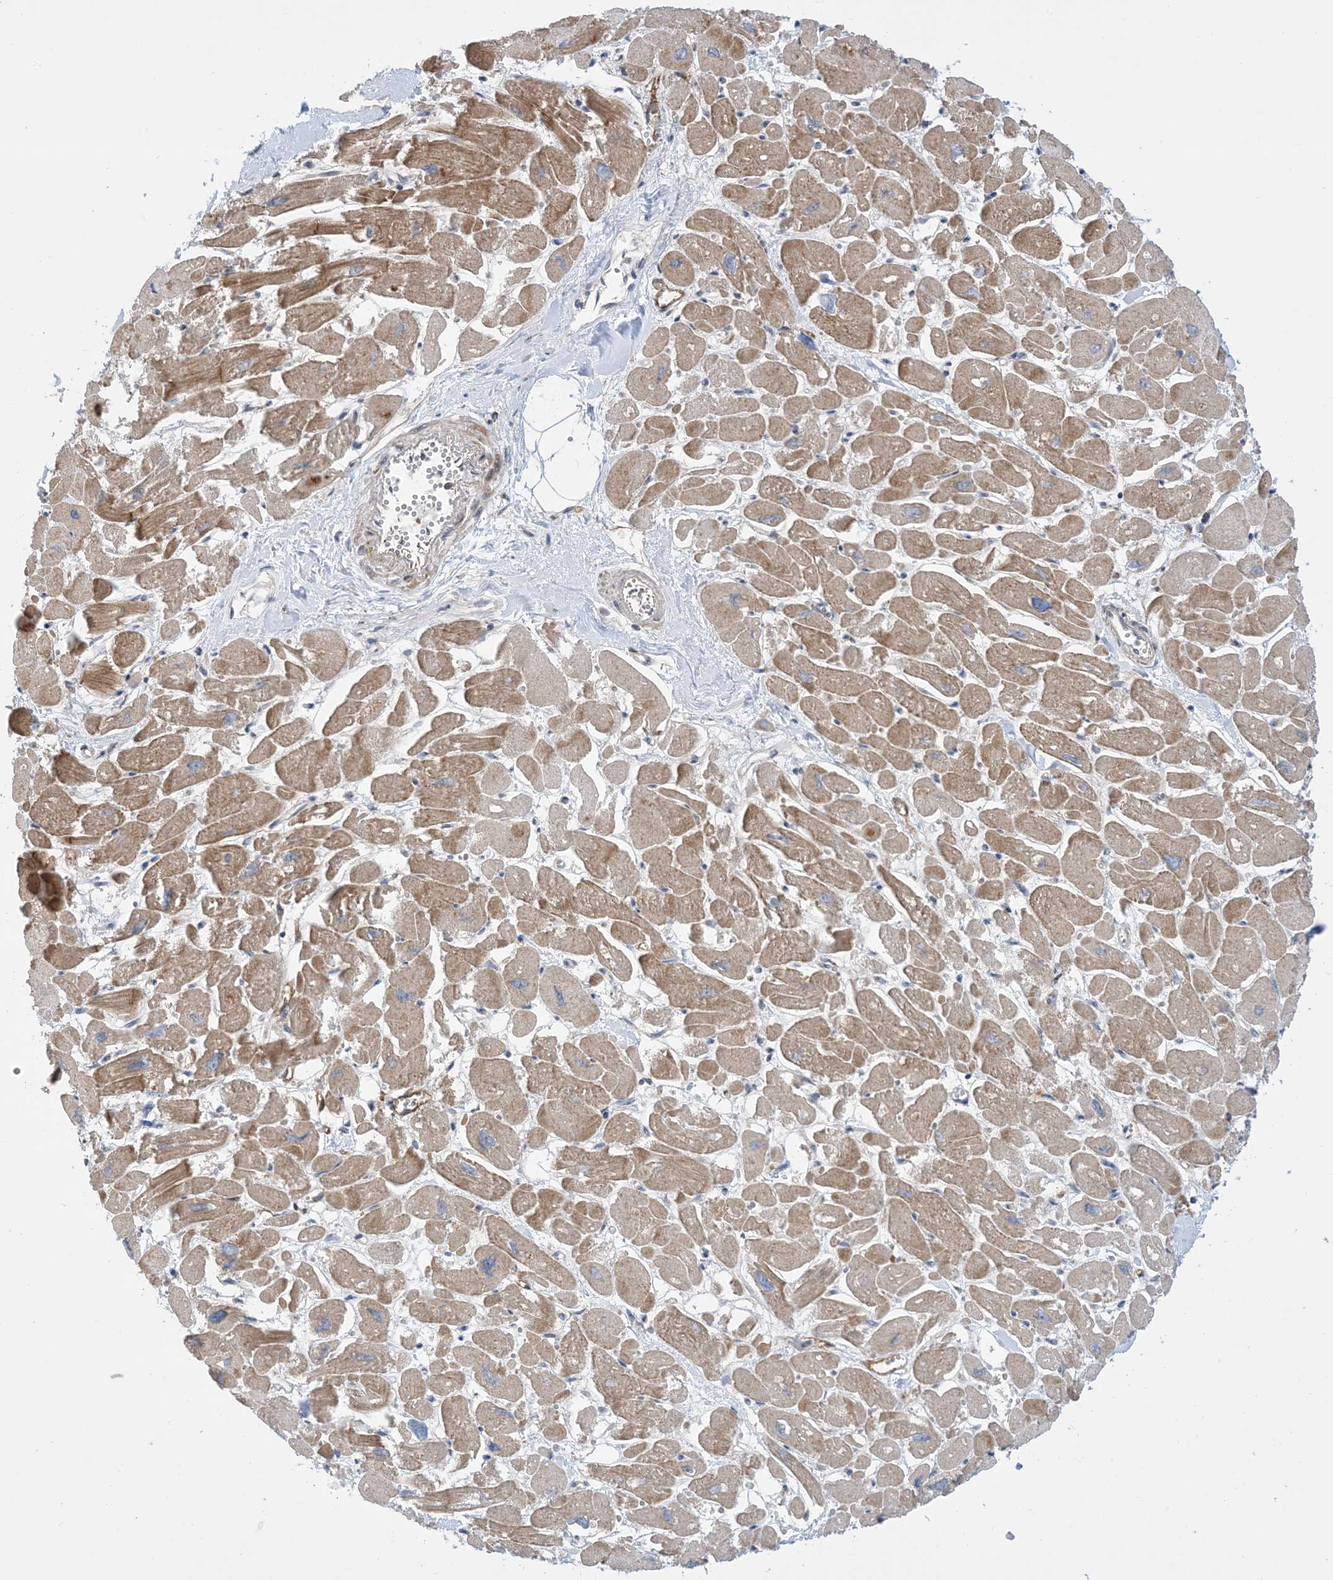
{"staining": {"intensity": "moderate", "quantity": "25%-75%", "location": "cytoplasmic/membranous"}, "tissue": "heart muscle", "cell_type": "Cardiomyocytes", "image_type": "normal", "snomed": [{"axis": "morphology", "description": "Normal tissue, NOS"}, {"axis": "topography", "description": "Heart"}], "caption": "A brown stain labels moderate cytoplasmic/membranous positivity of a protein in cardiomyocytes of unremarkable heart muscle.", "gene": "CLEC16A", "patient": {"sex": "male", "age": 54}}